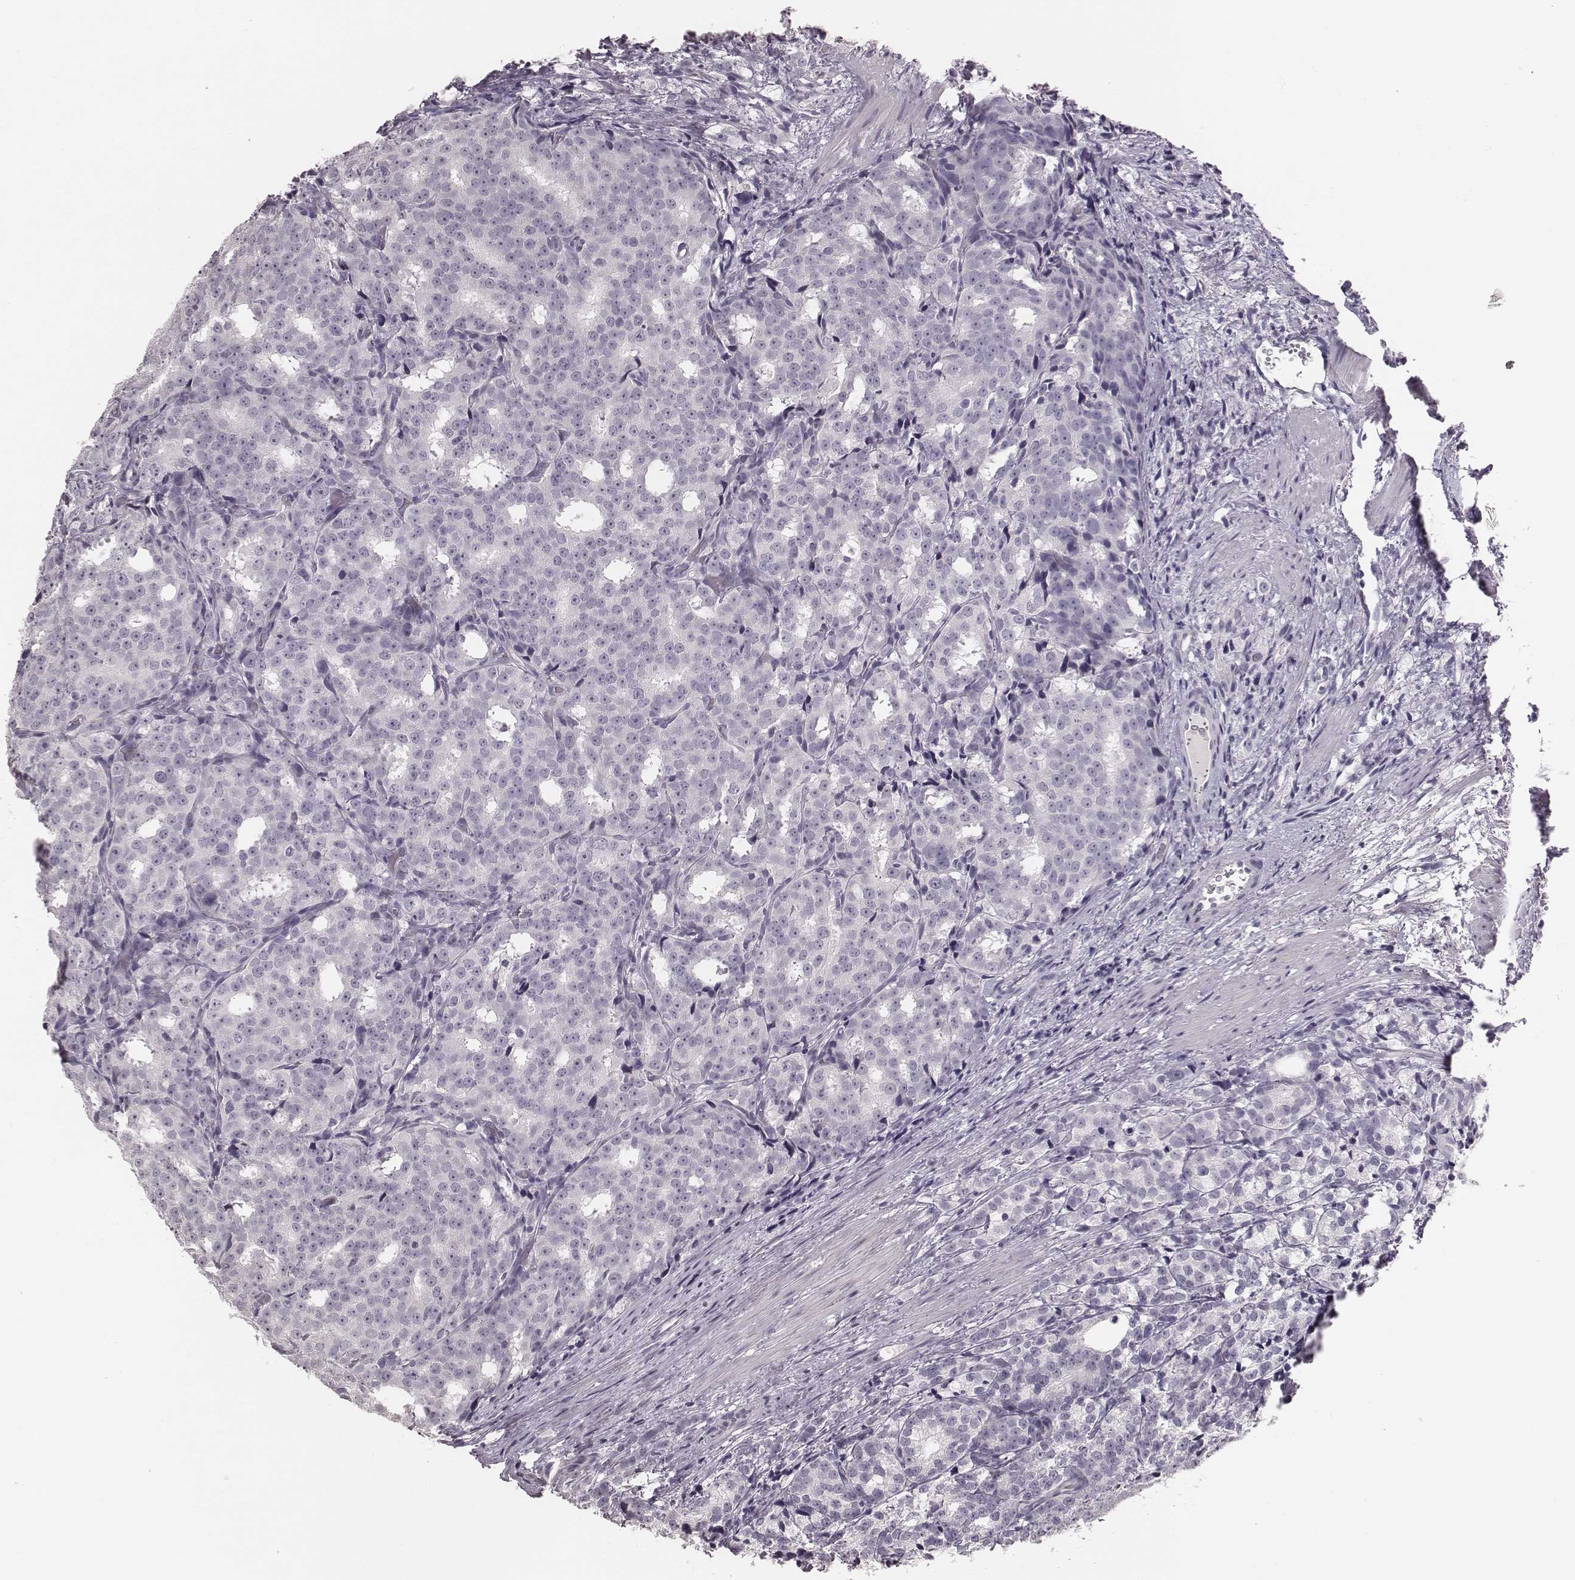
{"staining": {"intensity": "negative", "quantity": "none", "location": "none"}, "tissue": "prostate cancer", "cell_type": "Tumor cells", "image_type": "cancer", "snomed": [{"axis": "morphology", "description": "Adenocarcinoma, High grade"}, {"axis": "topography", "description": "Prostate"}], "caption": "IHC of adenocarcinoma (high-grade) (prostate) reveals no positivity in tumor cells. (DAB (3,3'-diaminobenzidine) IHC, high magnification).", "gene": "CSHL1", "patient": {"sex": "male", "age": 53}}